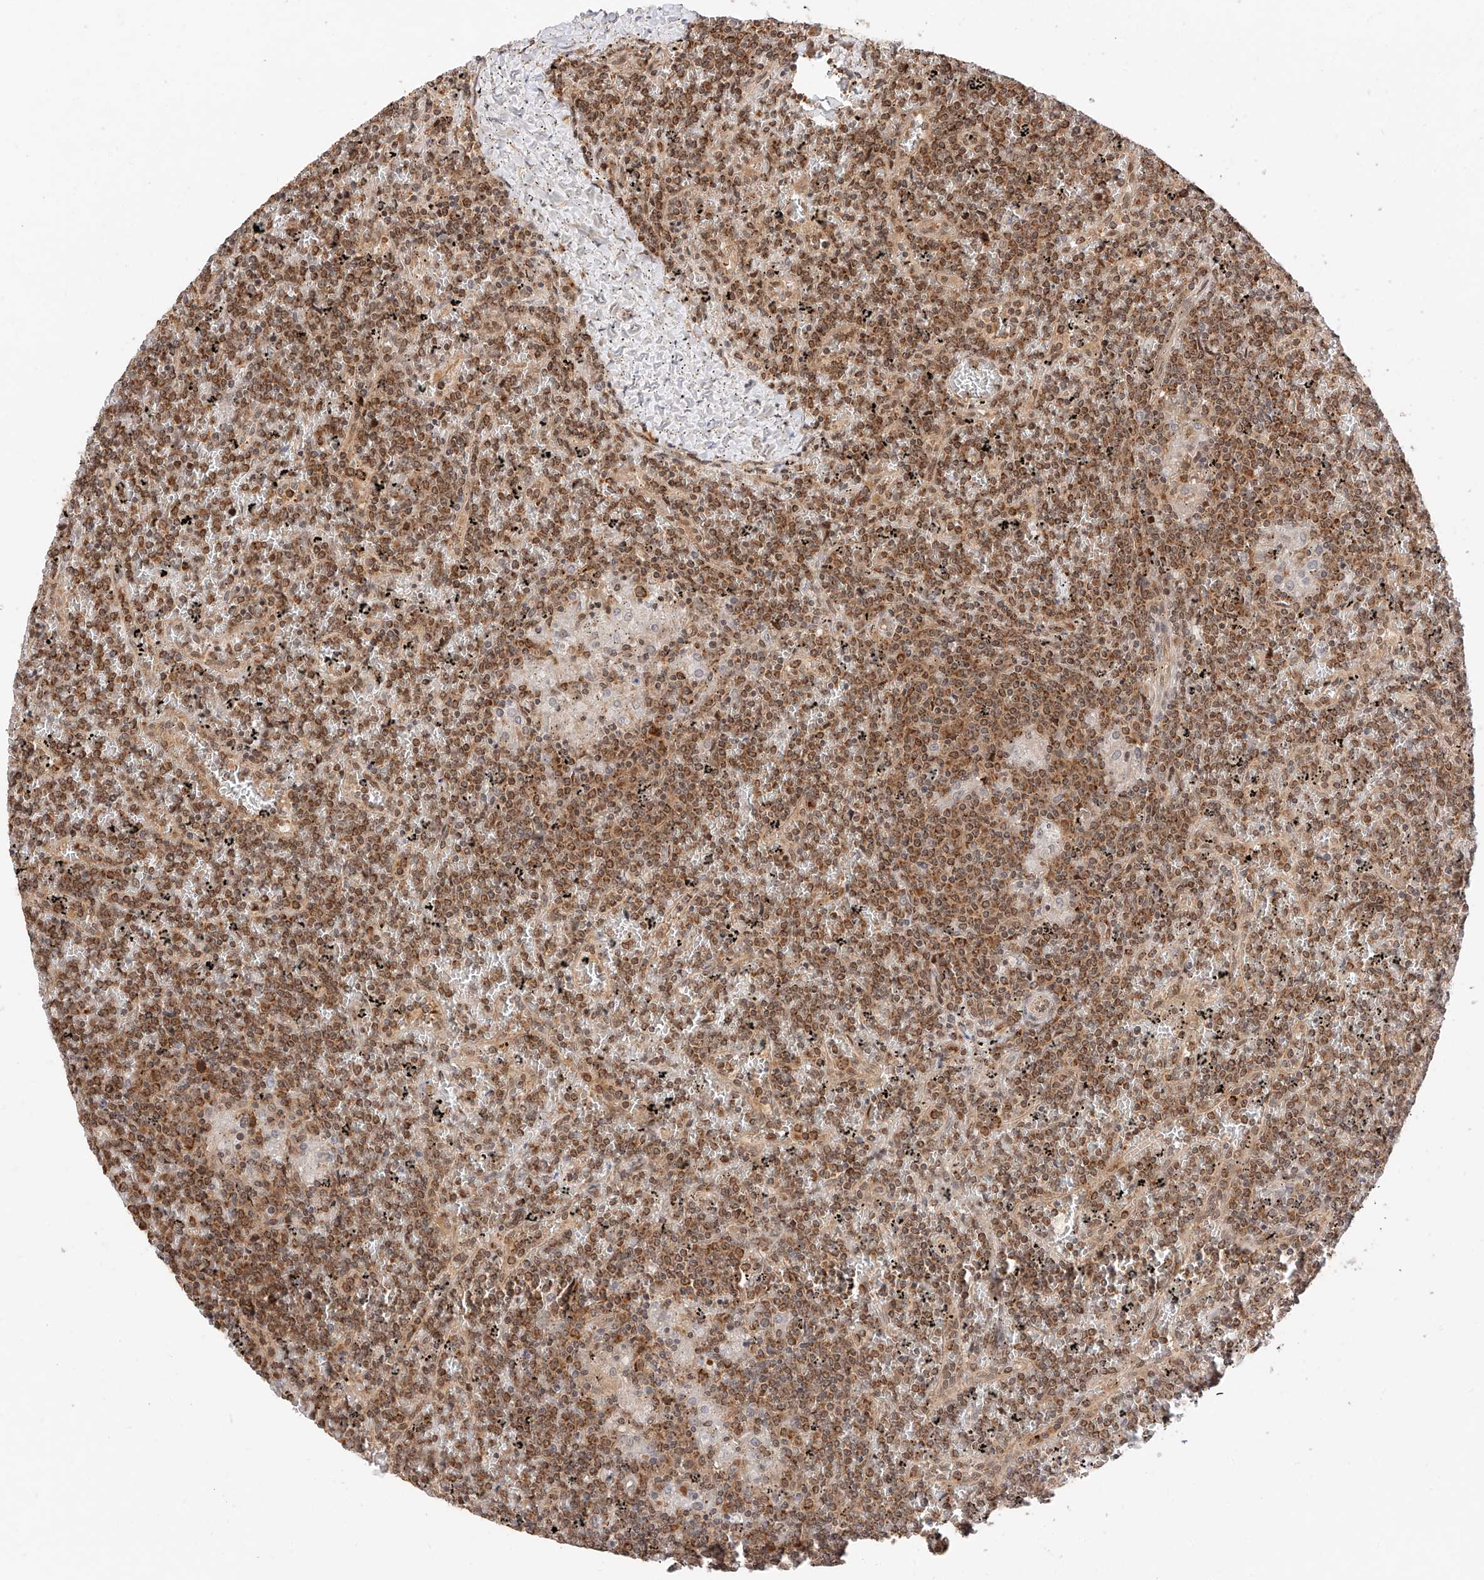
{"staining": {"intensity": "moderate", "quantity": ">75%", "location": "cytoplasmic/membranous,nuclear"}, "tissue": "lymphoma", "cell_type": "Tumor cells", "image_type": "cancer", "snomed": [{"axis": "morphology", "description": "Malignant lymphoma, non-Hodgkin's type, Low grade"}, {"axis": "topography", "description": "Spleen"}], "caption": "Malignant lymphoma, non-Hodgkin's type (low-grade) stained with immunohistochemistry demonstrates moderate cytoplasmic/membranous and nuclear expression in about >75% of tumor cells. (DAB = brown stain, brightfield microscopy at high magnification).", "gene": "EIF4H", "patient": {"sex": "female", "age": 19}}